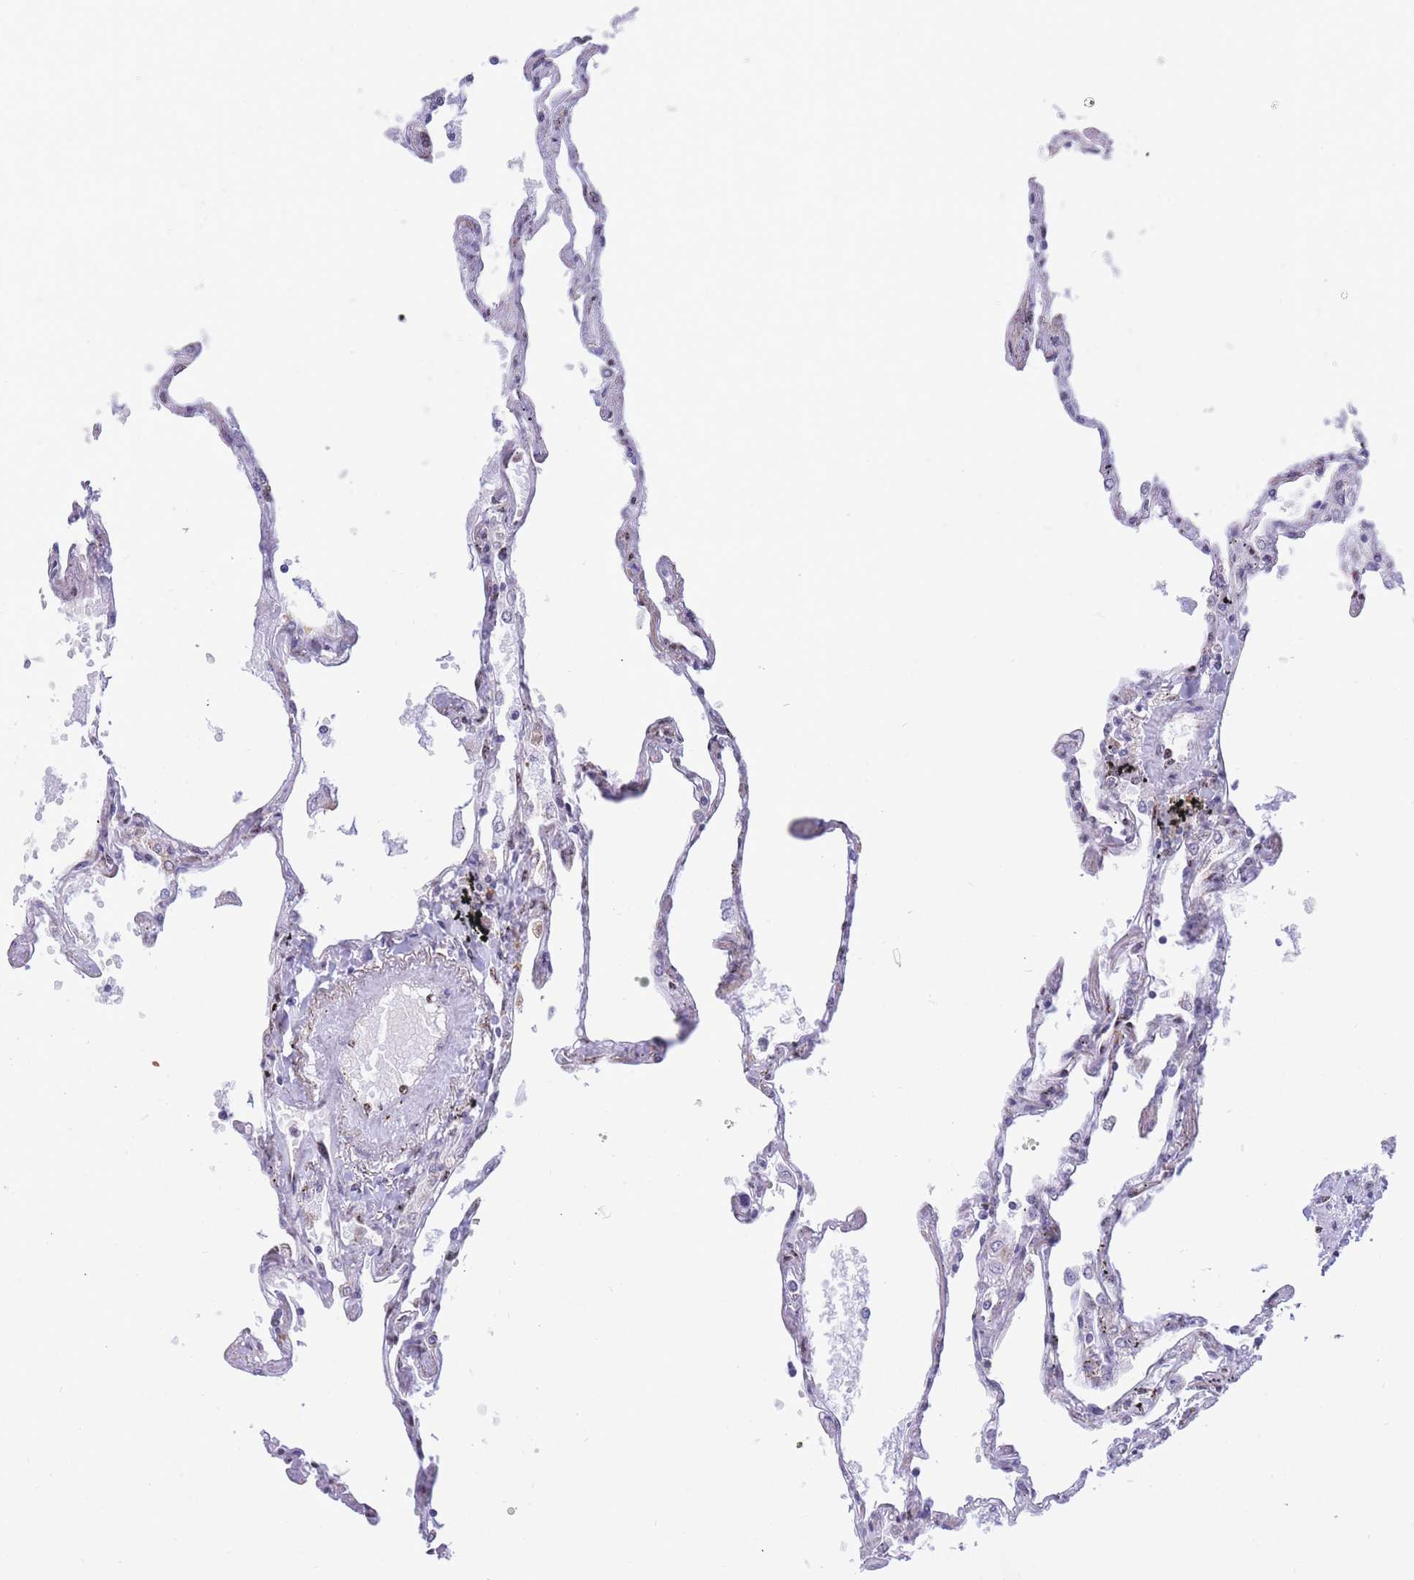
{"staining": {"intensity": "moderate", "quantity": "<25%", "location": "cytoplasmic/membranous,nuclear"}, "tissue": "lung", "cell_type": "Alveolar cells", "image_type": "normal", "snomed": [{"axis": "morphology", "description": "Normal tissue, NOS"}, {"axis": "topography", "description": "Lung"}], "caption": "Protein staining shows moderate cytoplasmic/membranous,nuclear expression in approximately <25% of alveolar cells in normal lung. The protein of interest is stained brown, and the nuclei are stained in blue (DAB IHC with brightfield microscopy, high magnification).", "gene": "FAM153A", "patient": {"sex": "female", "age": 67}}